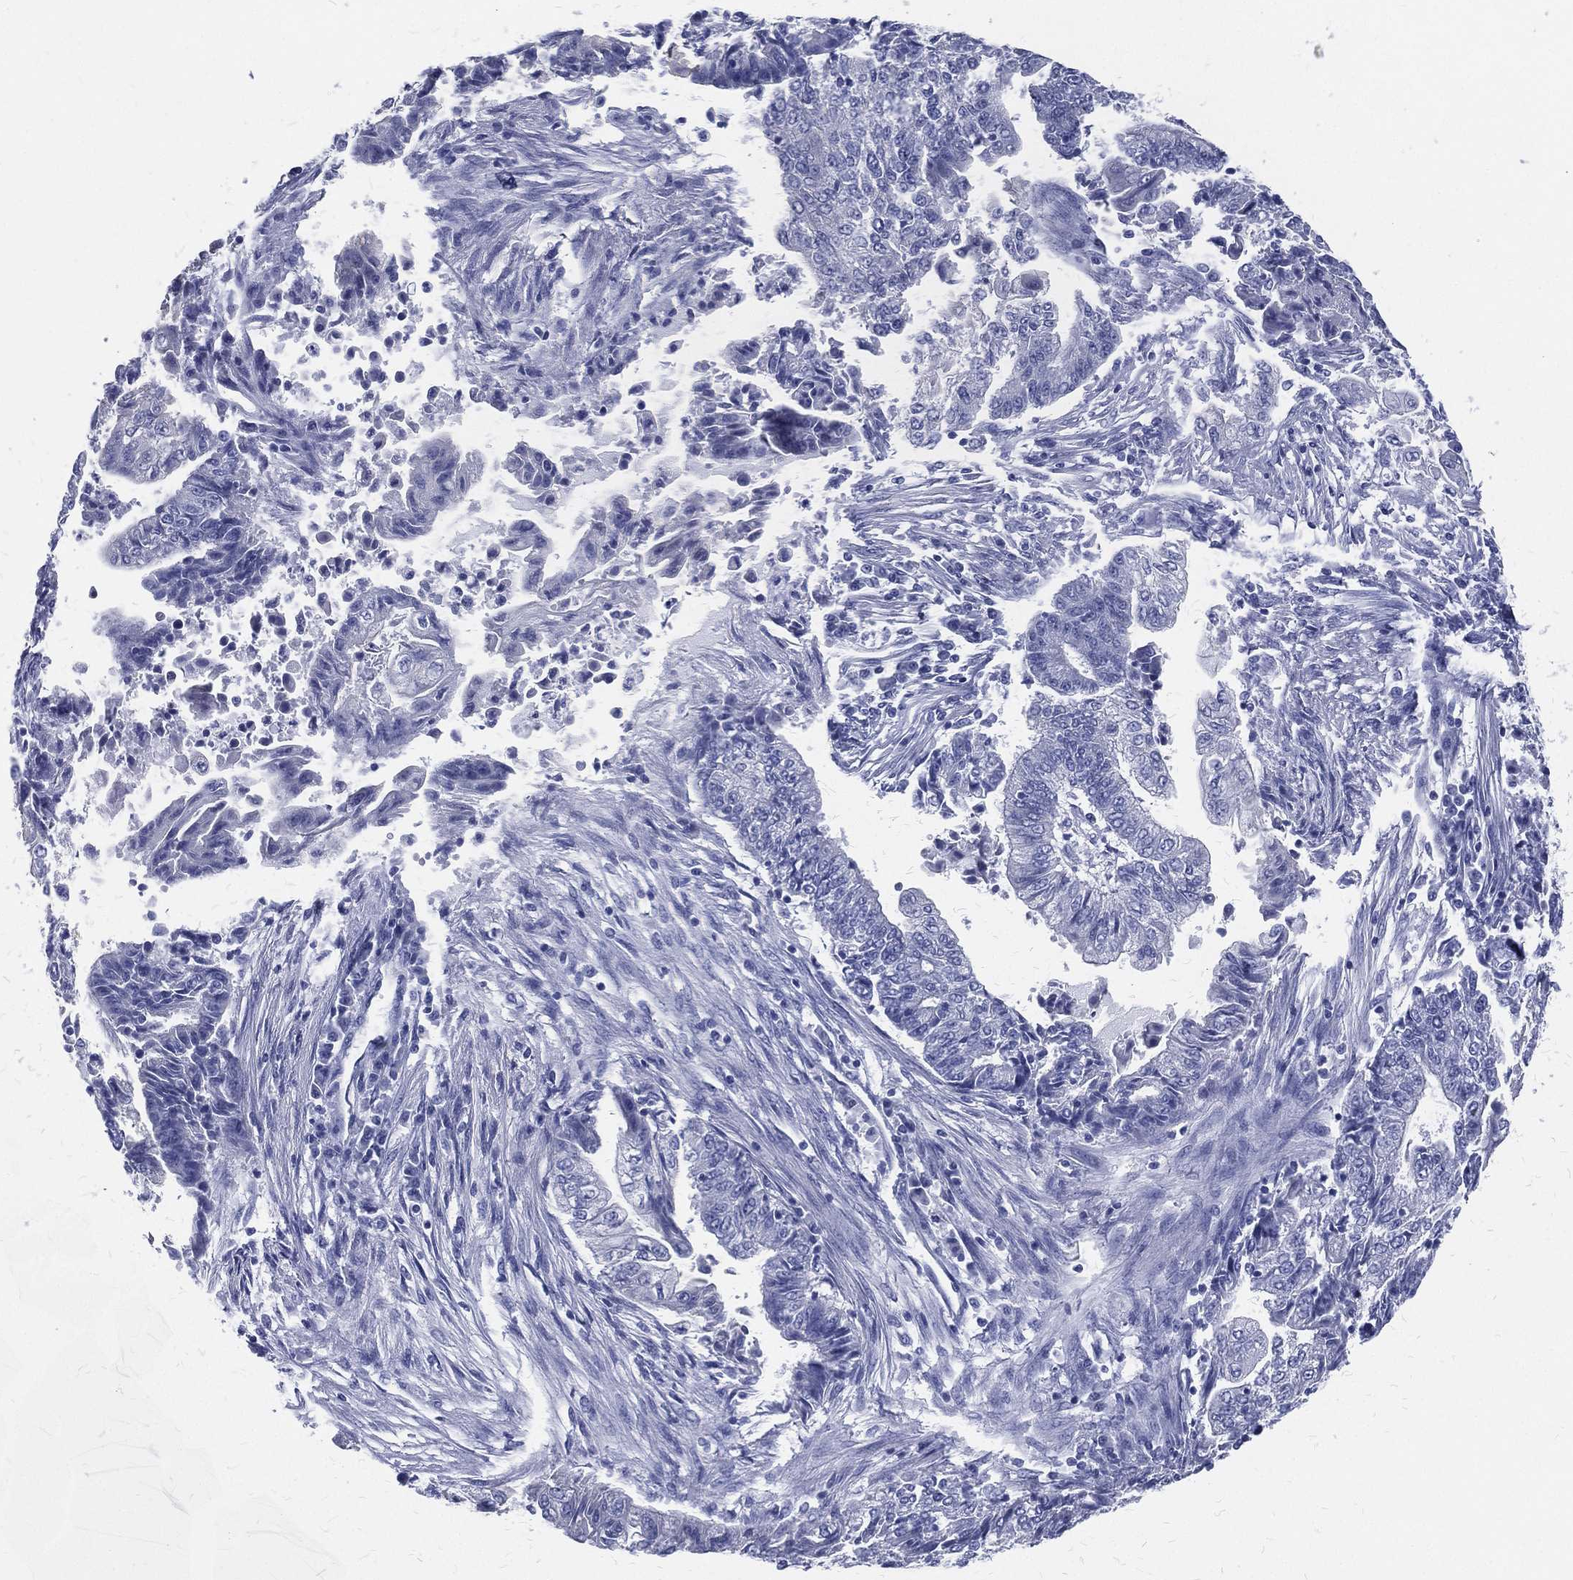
{"staining": {"intensity": "negative", "quantity": "none", "location": "none"}, "tissue": "endometrial cancer", "cell_type": "Tumor cells", "image_type": "cancer", "snomed": [{"axis": "morphology", "description": "Adenocarcinoma, NOS"}, {"axis": "topography", "description": "Uterus"}, {"axis": "topography", "description": "Endometrium"}], "caption": "IHC micrograph of neoplastic tissue: endometrial cancer stained with DAB displays no significant protein expression in tumor cells.", "gene": "RSPH4A", "patient": {"sex": "female", "age": 54}}